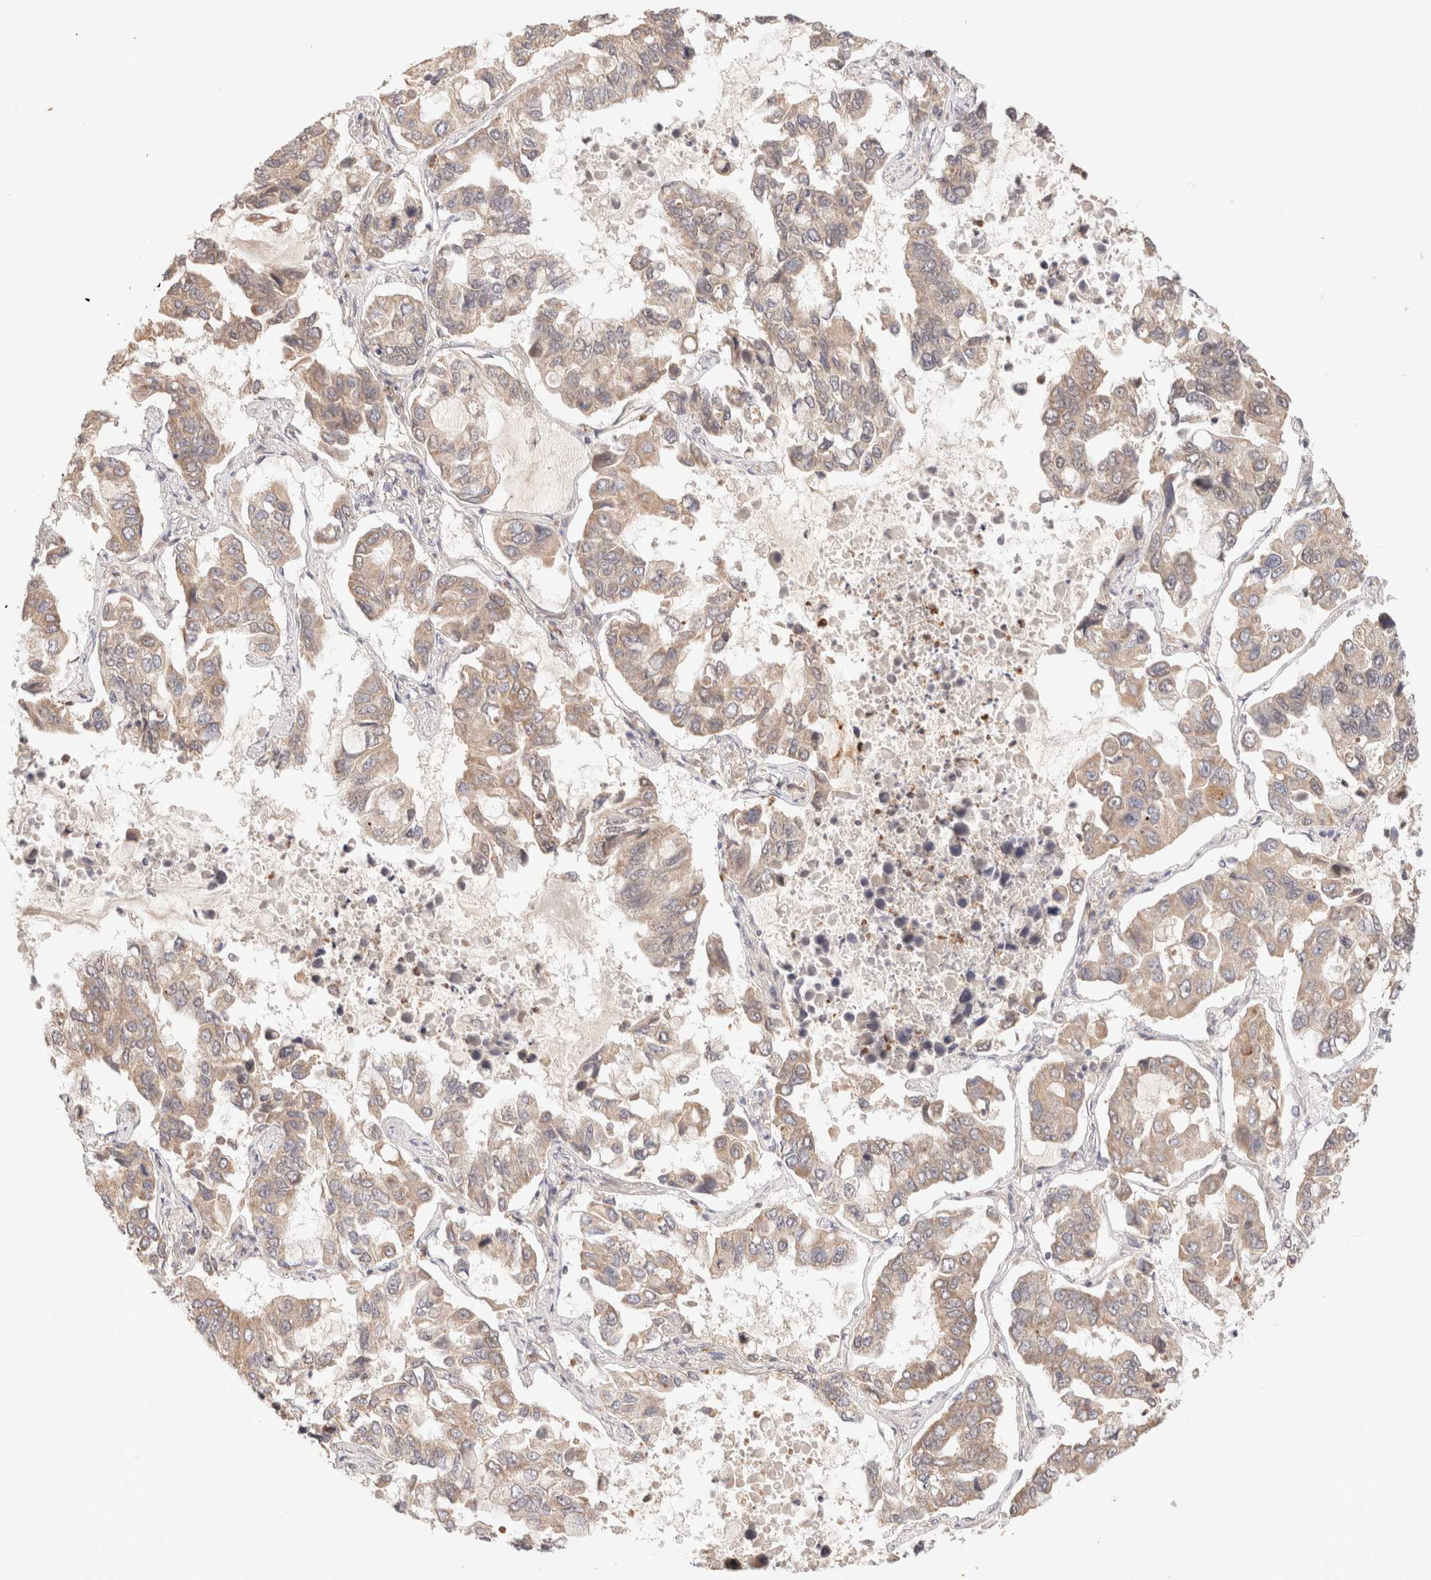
{"staining": {"intensity": "weak", "quantity": ">75%", "location": "cytoplasmic/membranous"}, "tissue": "lung cancer", "cell_type": "Tumor cells", "image_type": "cancer", "snomed": [{"axis": "morphology", "description": "Adenocarcinoma, NOS"}, {"axis": "topography", "description": "Lung"}], "caption": "Tumor cells show weak cytoplasmic/membranous staining in approximately >75% of cells in lung cancer. The protein is shown in brown color, while the nuclei are stained blue.", "gene": "BRPF3", "patient": {"sex": "male", "age": 64}}